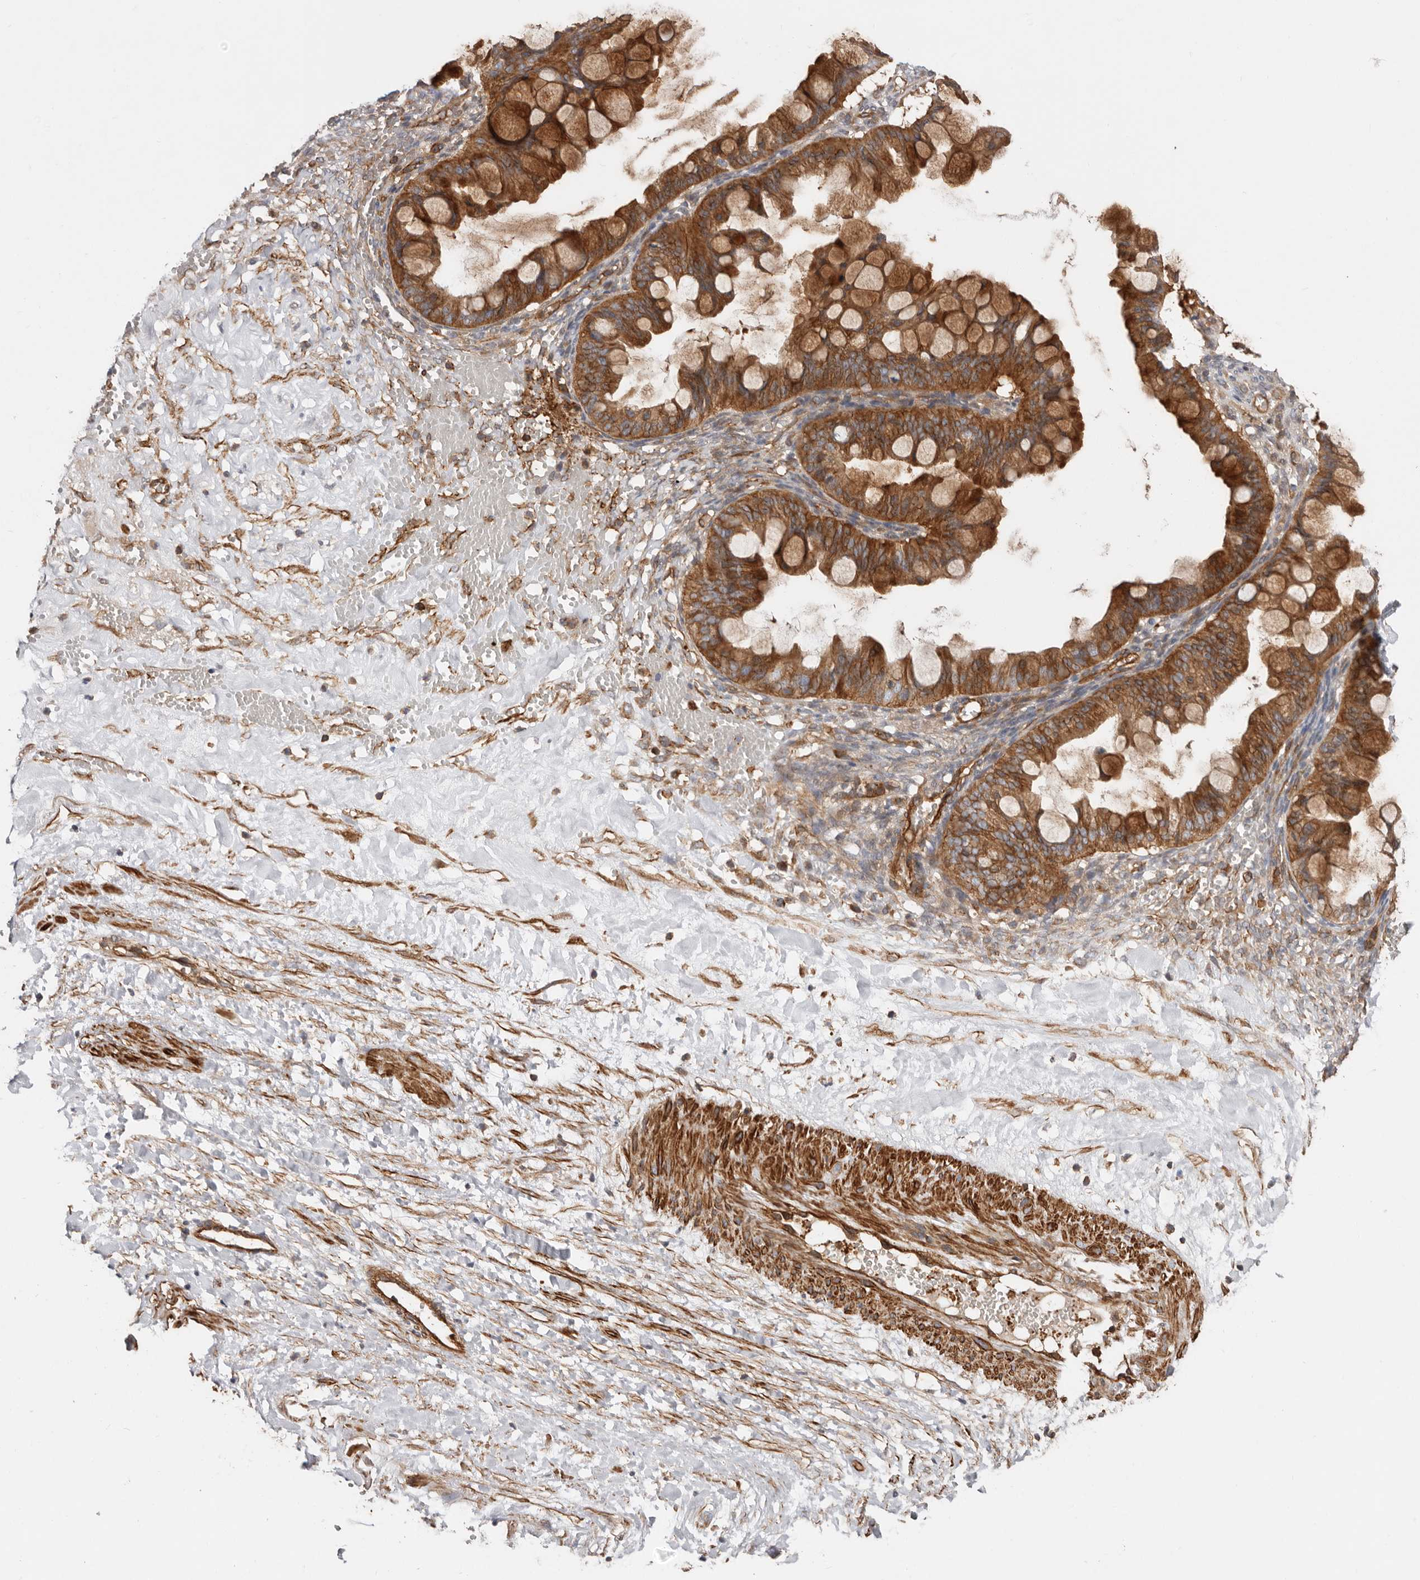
{"staining": {"intensity": "strong", "quantity": ">75%", "location": "cytoplasmic/membranous"}, "tissue": "ovarian cancer", "cell_type": "Tumor cells", "image_type": "cancer", "snomed": [{"axis": "morphology", "description": "Cystadenocarcinoma, mucinous, NOS"}, {"axis": "topography", "description": "Ovary"}], "caption": "Brown immunohistochemical staining in ovarian cancer (mucinous cystadenocarcinoma) exhibits strong cytoplasmic/membranous positivity in about >75% of tumor cells.", "gene": "TMC7", "patient": {"sex": "female", "age": 73}}